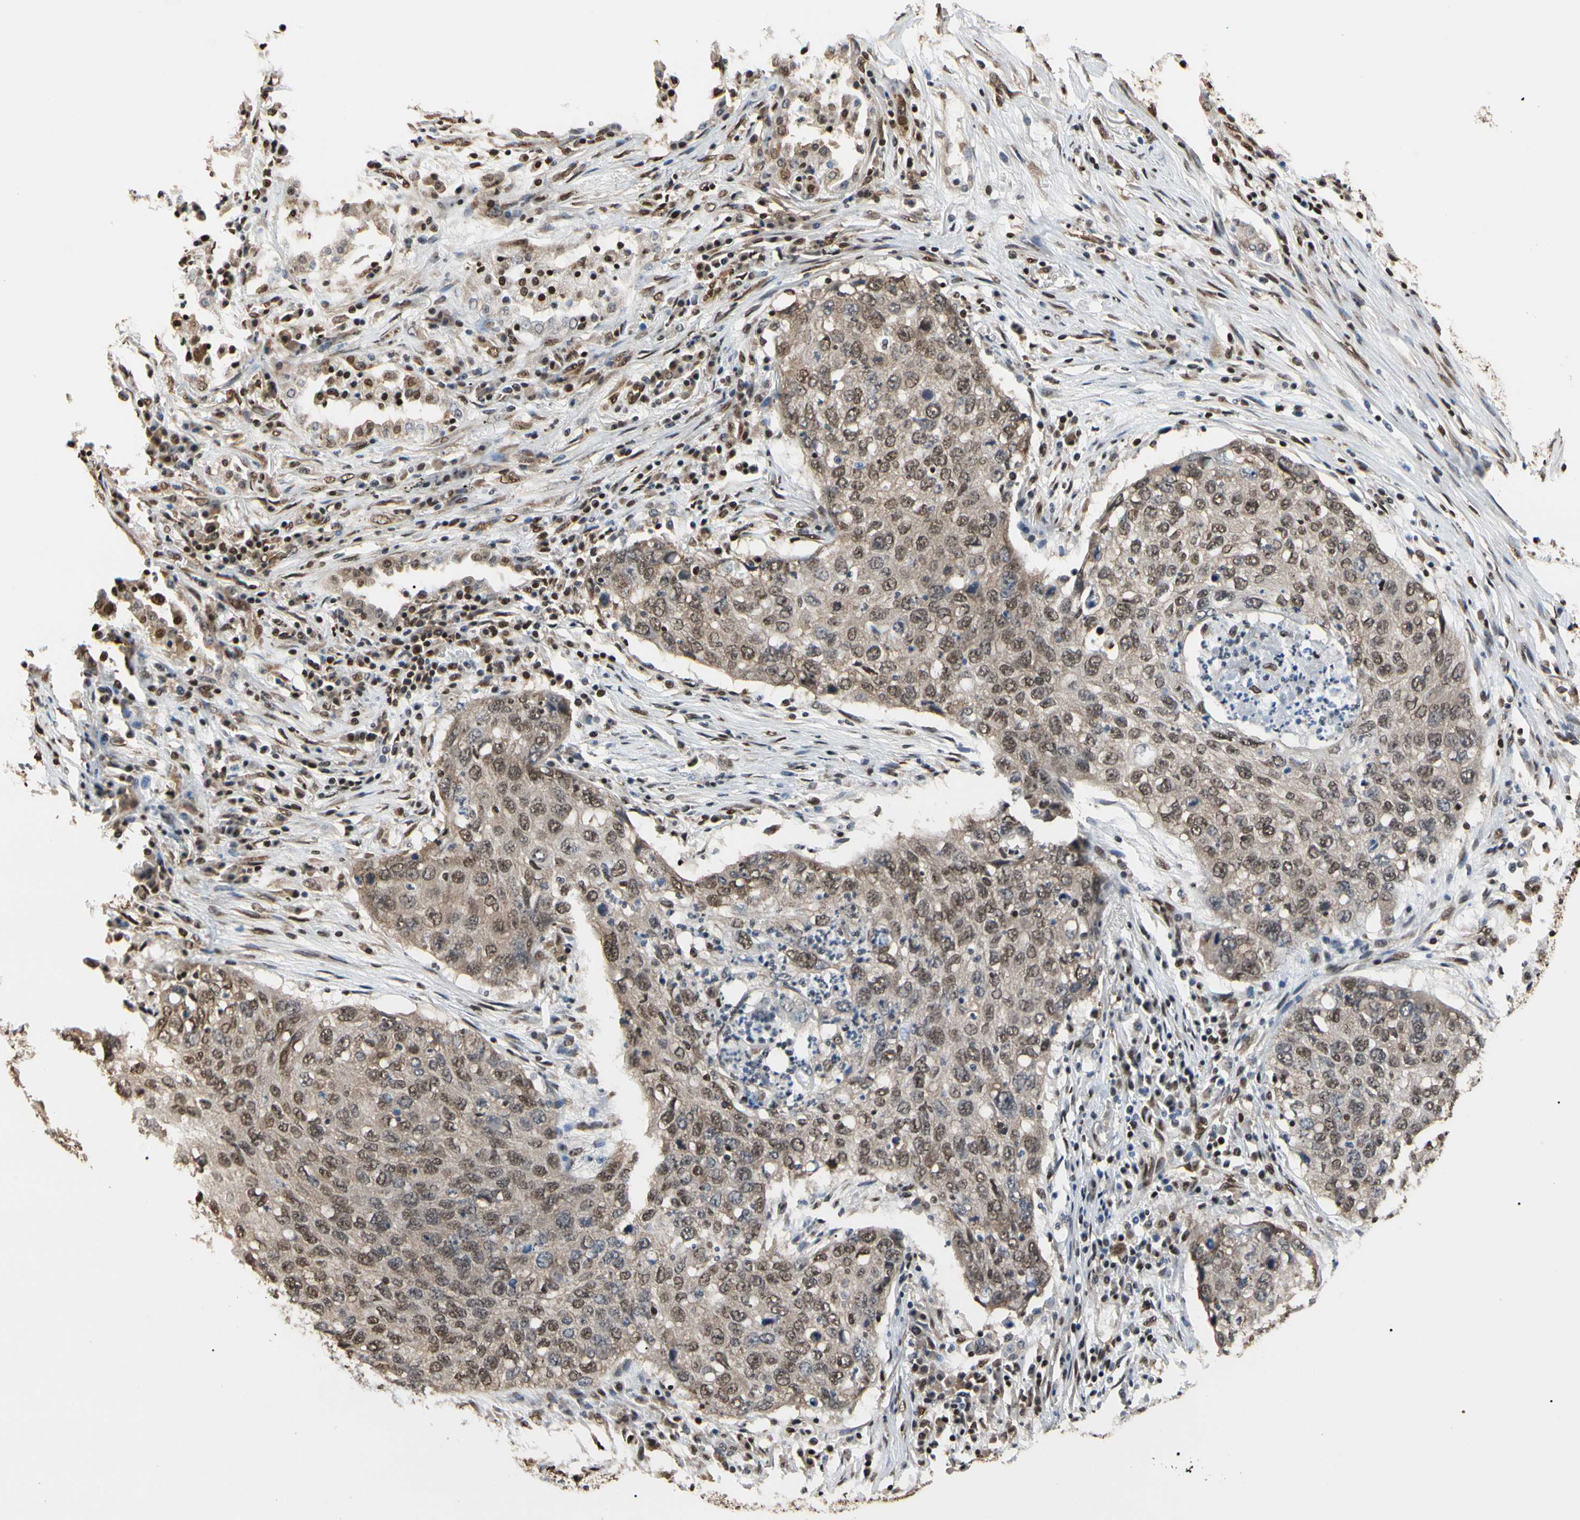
{"staining": {"intensity": "moderate", "quantity": "25%-75%", "location": "nuclear"}, "tissue": "lung cancer", "cell_type": "Tumor cells", "image_type": "cancer", "snomed": [{"axis": "morphology", "description": "Squamous cell carcinoma, NOS"}, {"axis": "topography", "description": "Lung"}], "caption": "Approximately 25%-75% of tumor cells in lung cancer (squamous cell carcinoma) demonstrate moderate nuclear protein positivity as visualized by brown immunohistochemical staining.", "gene": "HNRNPK", "patient": {"sex": "female", "age": 63}}